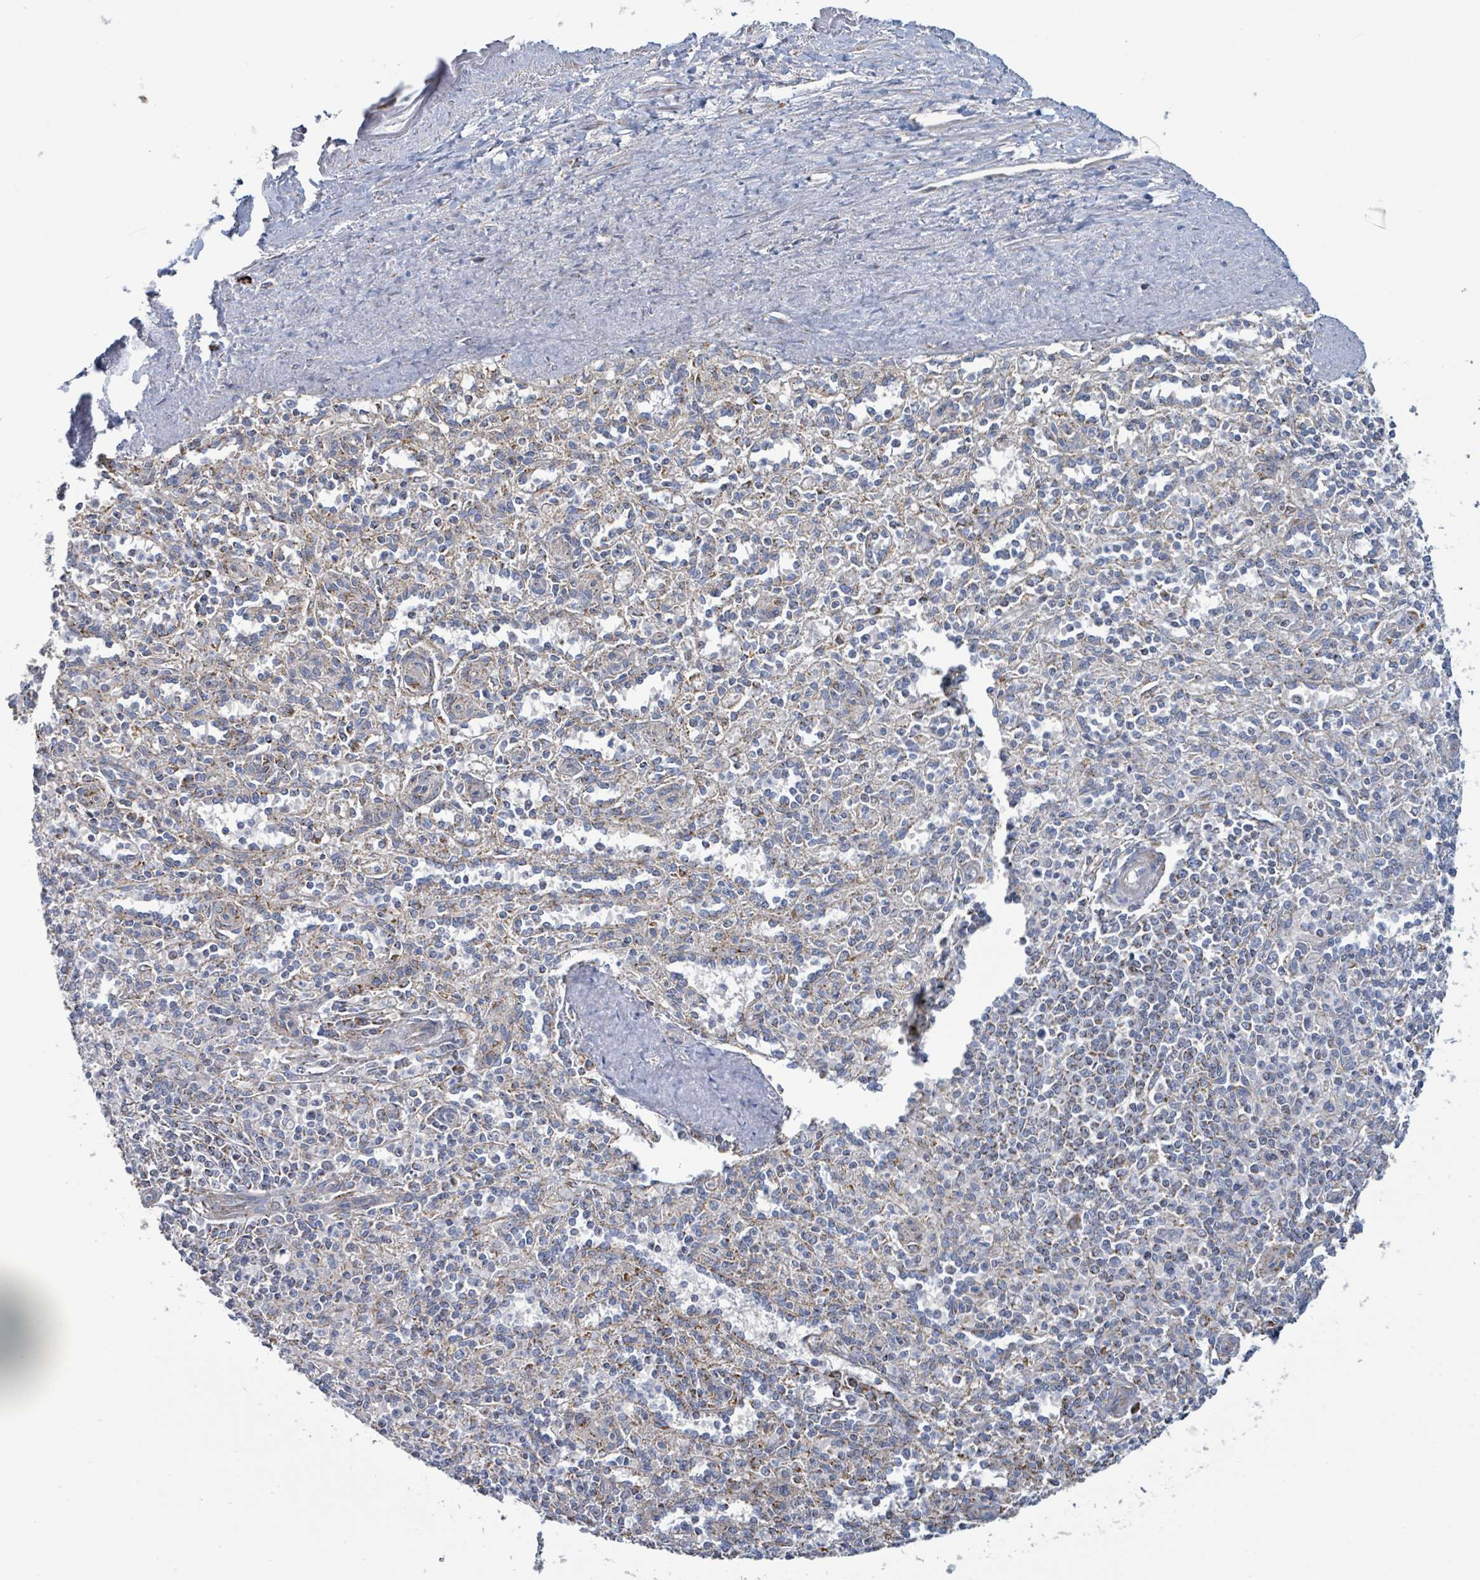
{"staining": {"intensity": "strong", "quantity": "<25%", "location": "cytoplasmic/membranous"}, "tissue": "spleen", "cell_type": "Cells in red pulp", "image_type": "normal", "snomed": [{"axis": "morphology", "description": "Normal tissue, NOS"}, {"axis": "topography", "description": "Spleen"}], "caption": "Brown immunohistochemical staining in benign human spleen reveals strong cytoplasmic/membranous positivity in approximately <25% of cells in red pulp.", "gene": "SUCLG2", "patient": {"sex": "female", "age": 70}}